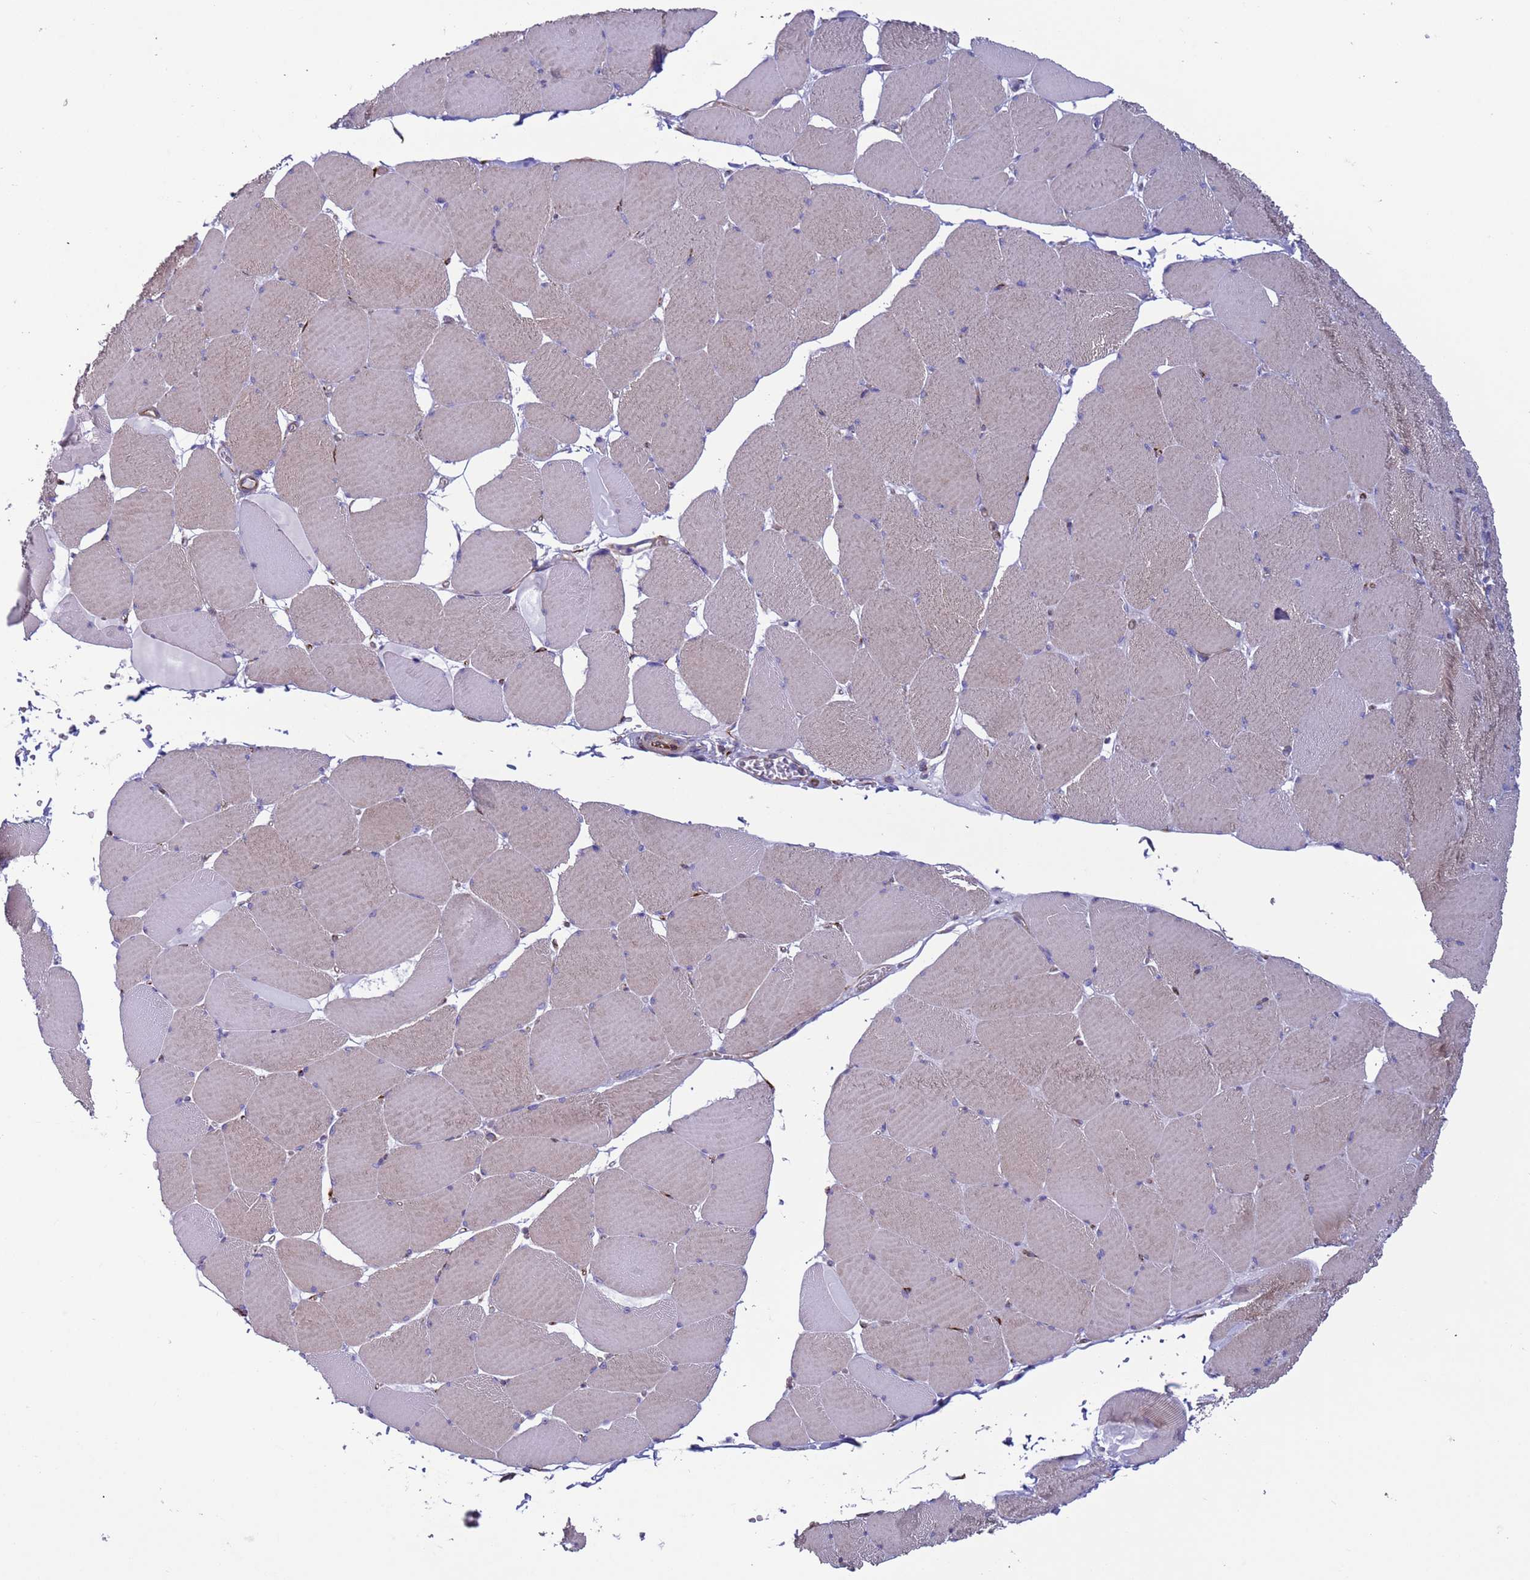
{"staining": {"intensity": "moderate", "quantity": "25%-75%", "location": "cytoplasmic/membranous"}, "tissue": "skeletal muscle", "cell_type": "Myocytes", "image_type": "normal", "snomed": [{"axis": "morphology", "description": "Normal tissue, NOS"}, {"axis": "topography", "description": "Skeletal muscle"}, {"axis": "topography", "description": "Head-Neck"}], "caption": "Skeletal muscle stained with a brown dye shows moderate cytoplasmic/membranous positive positivity in approximately 25%-75% of myocytes.", "gene": "HEATR1", "patient": {"sex": "male", "age": 66}}